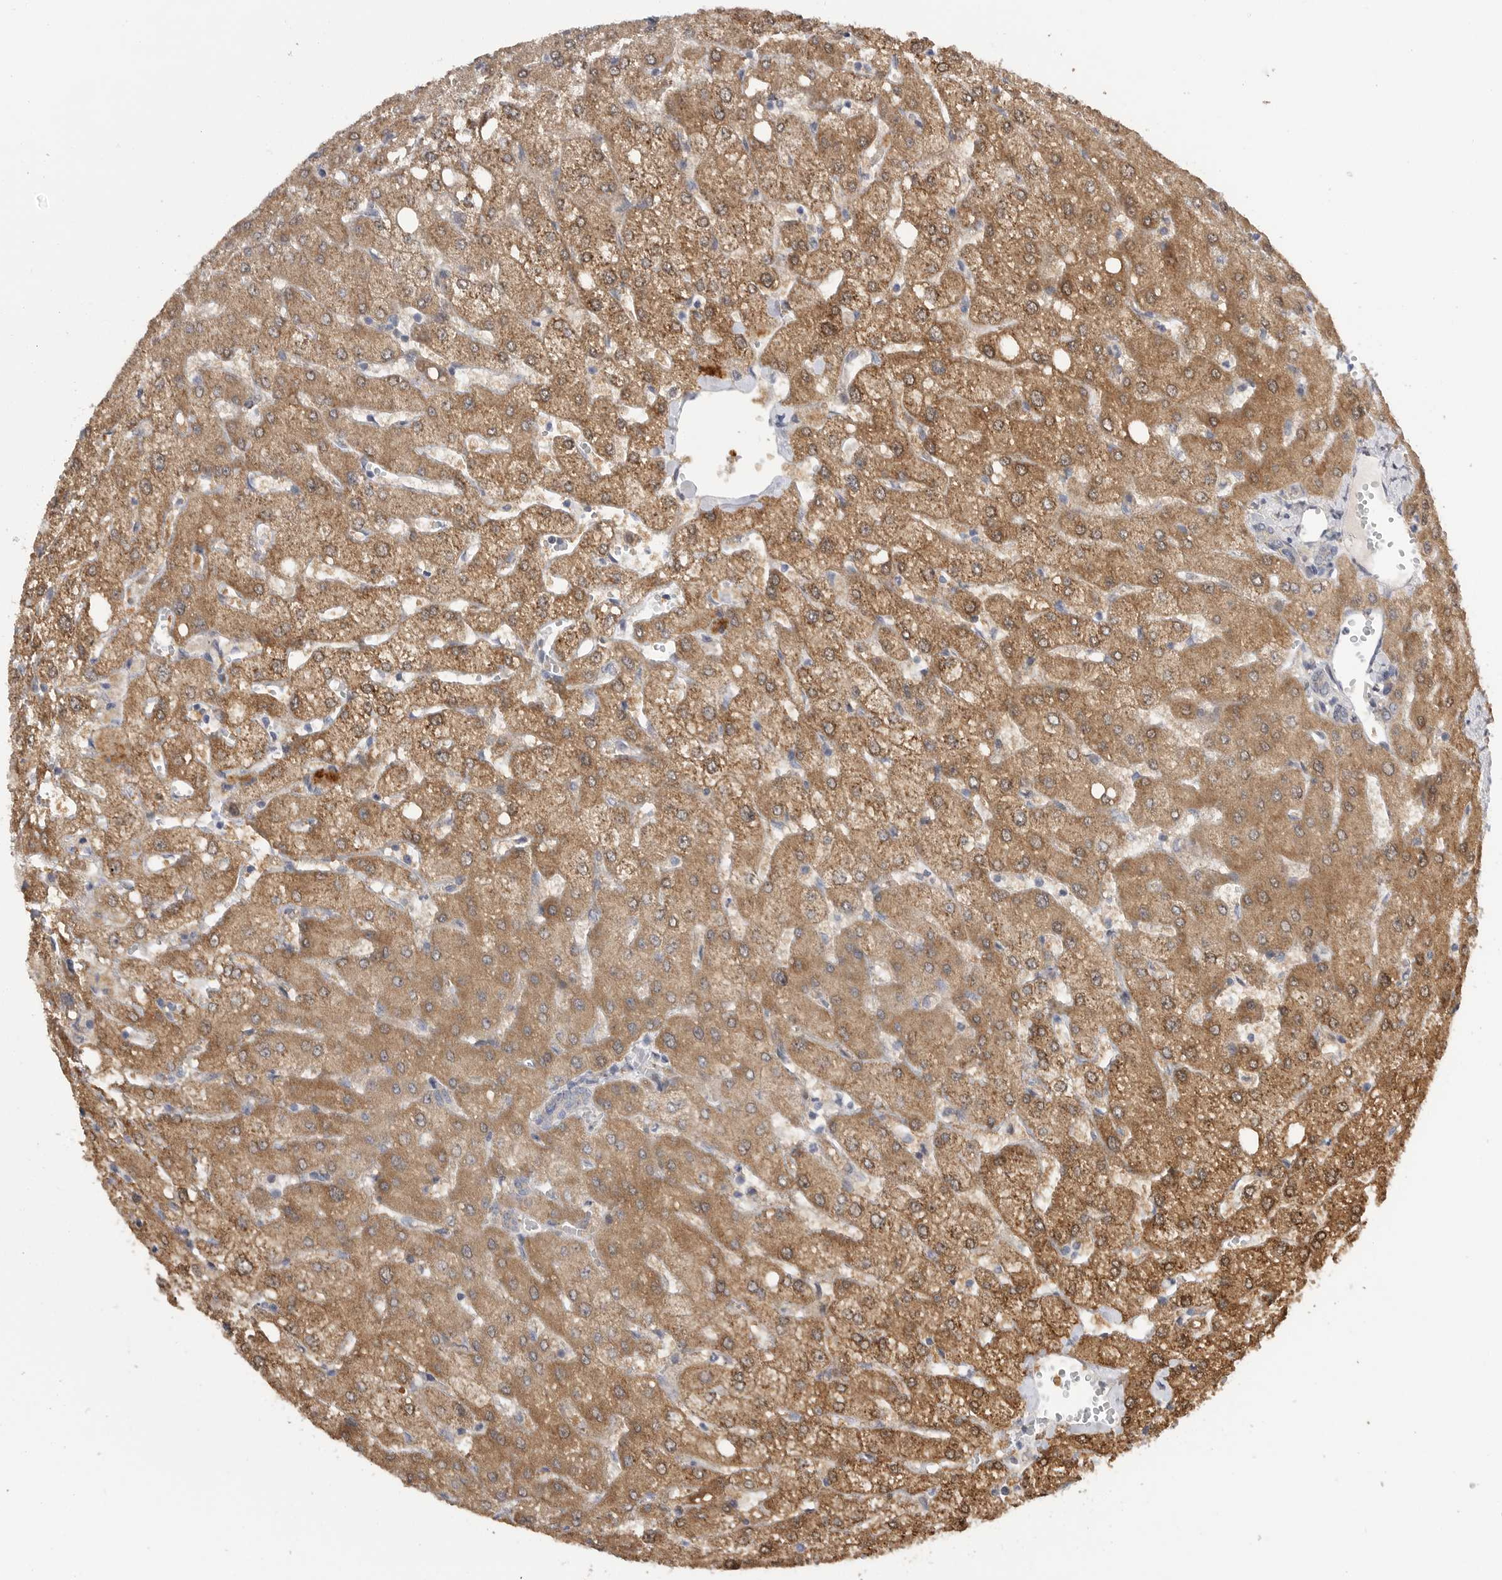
{"staining": {"intensity": "negative", "quantity": "none", "location": "none"}, "tissue": "liver", "cell_type": "Cholangiocytes", "image_type": "normal", "snomed": [{"axis": "morphology", "description": "Normal tissue, NOS"}, {"axis": "topography", "description": "Liver"}], "caption": "A histopathology image of human liver is negative for staining in cholangiocytes. (DAB (3,3'-diaminobenzidine) immunohistochemistry (IHC) with hematoxylin counter stain).", "gene": "FBXO43", "patient": {"sex": "female", "age": 54}}